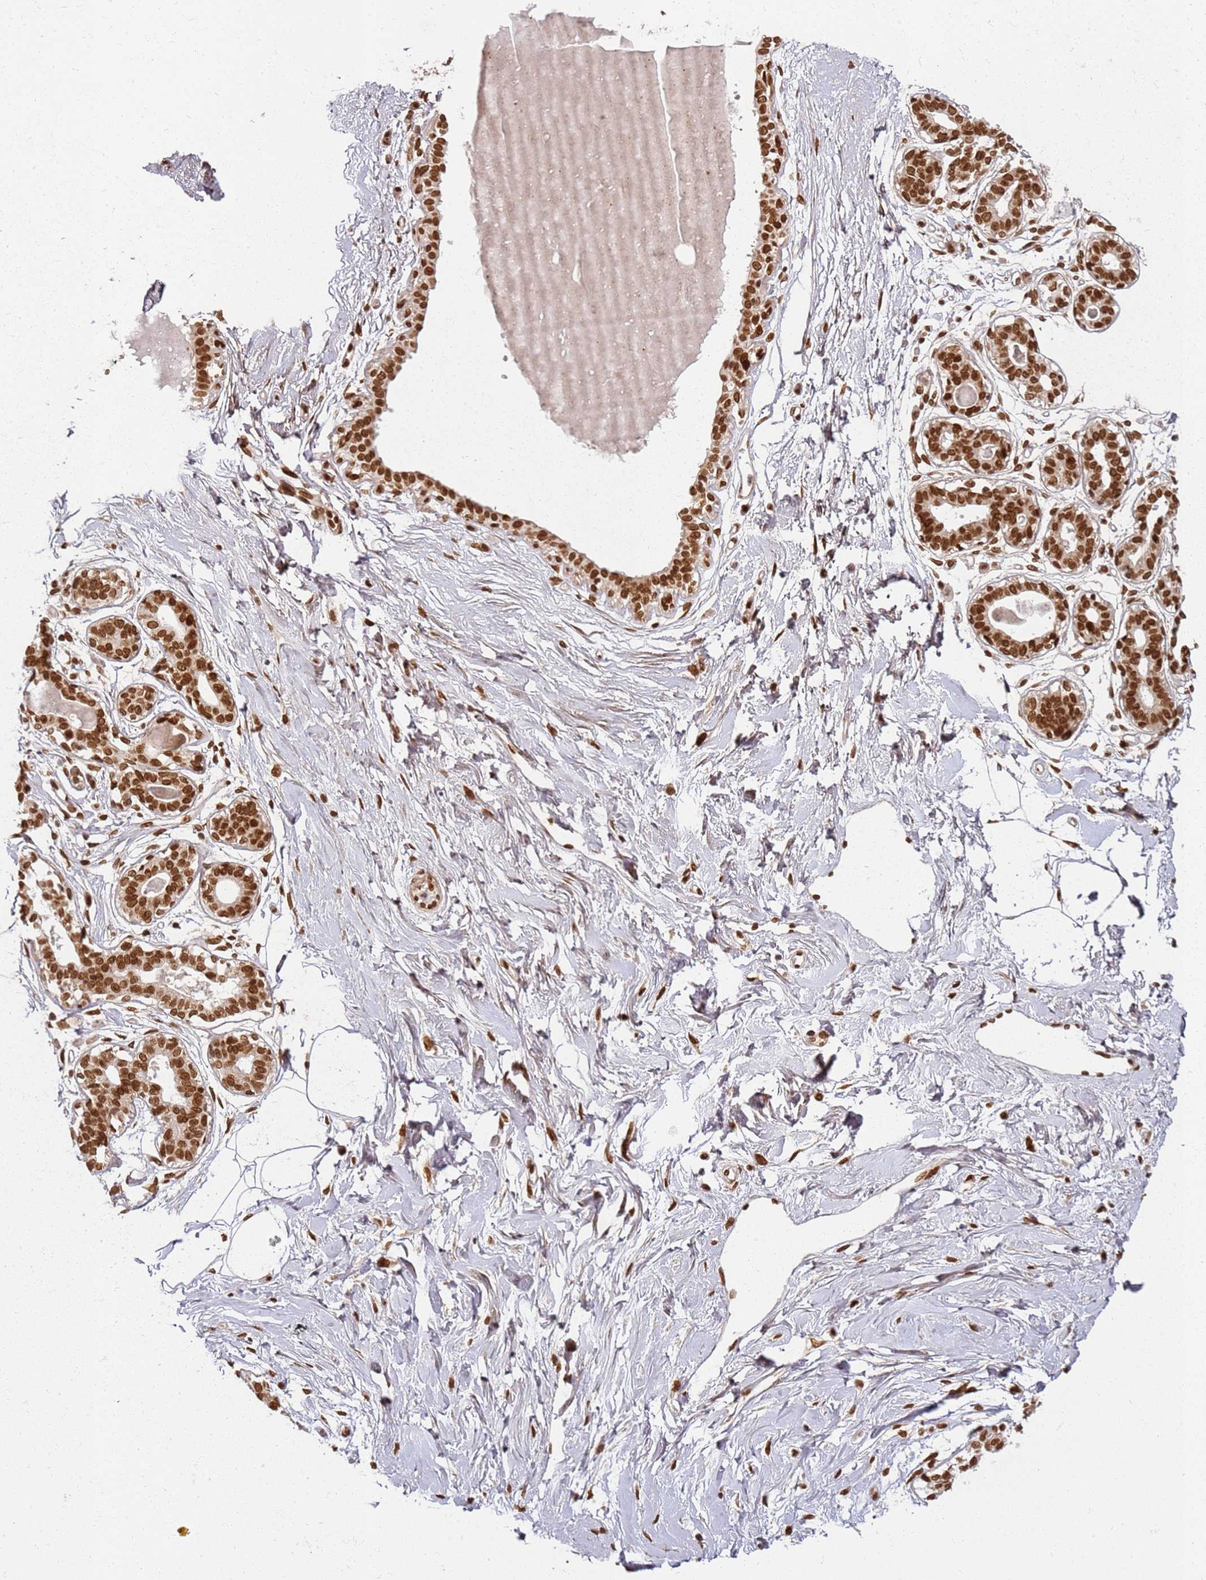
{"staining": {"intensity": "moderate", "quantity": ">75%", "location": "nuclear"}, "tissue": "breast", "cell_type": "Adipocytes", "image_type": "normal", "snomed": [{"axis": "morphology", "description": "Normal tissue, NOS"}, {"axis": "topography", "description": "Breast"}], "caption": "Adipocytes demonstrate medium levels of moderate nuclear positivity in about >75% of cells in benign human breast. Immunohistochemistry stains the protein in brown and the nuclei are stained blue.", "gene": "TENT4A", "patient": {"sex": "female", "age": 45}}